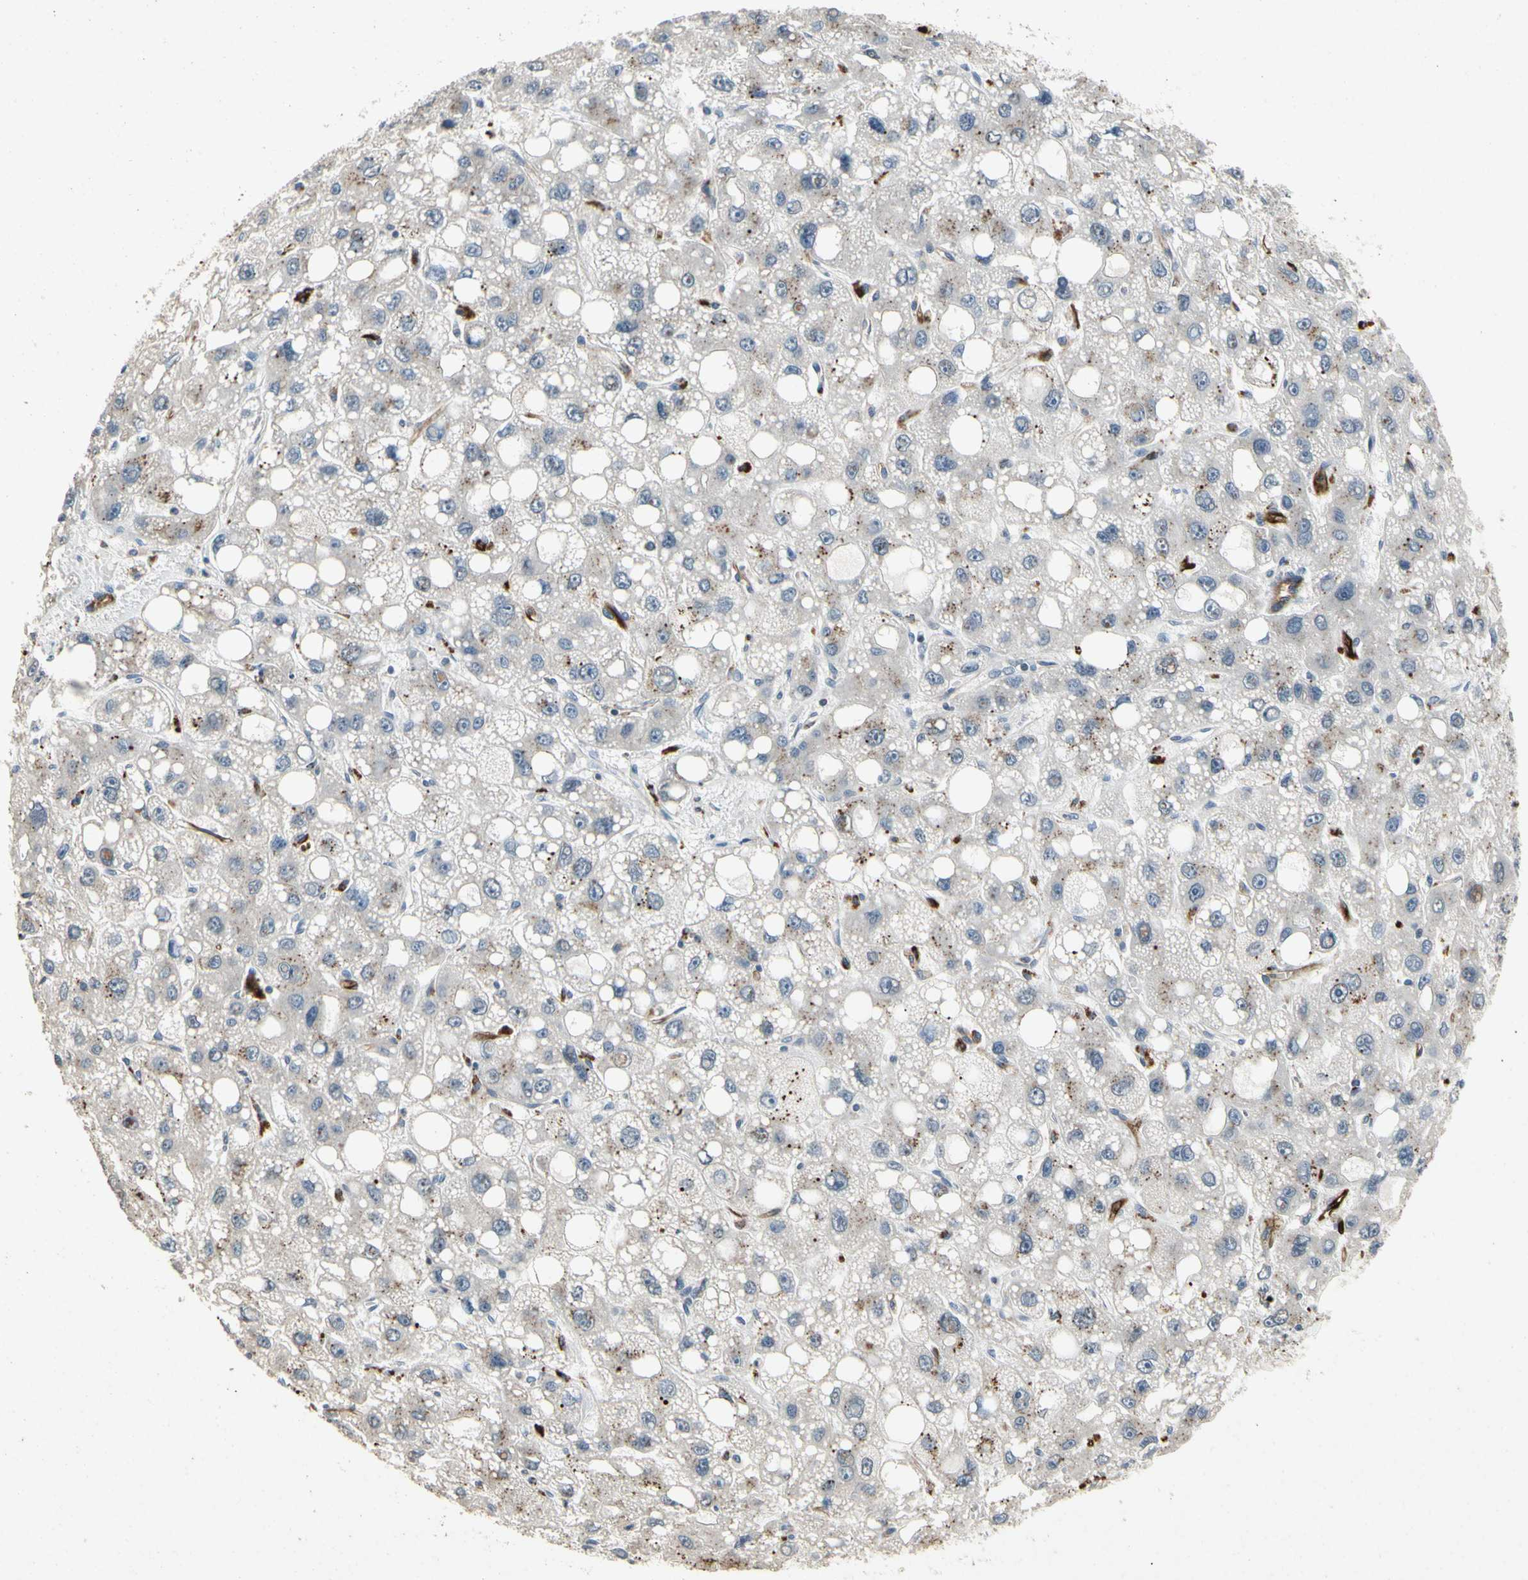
{"staining": {"intensity": "strong", "quantity": "<25%", "location": "cytoplasmic/membranous"}, "tissue": "liver cancer", "cell_type": "Tumor cells", "image_type": "cancer", "snomed": [{"axis": "morphology", "description": "Carcinoma, Hepatocellular, NOS"}, {"axis": "topography", "description": "Liver"}], "caption": "Immunohistochemical staining of liver hepatocellular carcinoma reveals medium levels of strong cytoplasmic/membranous protein positivity in approximately <25% of tumor cells.", "gene": "ALPL", "patient": {"sex": "male", "age": 55}}